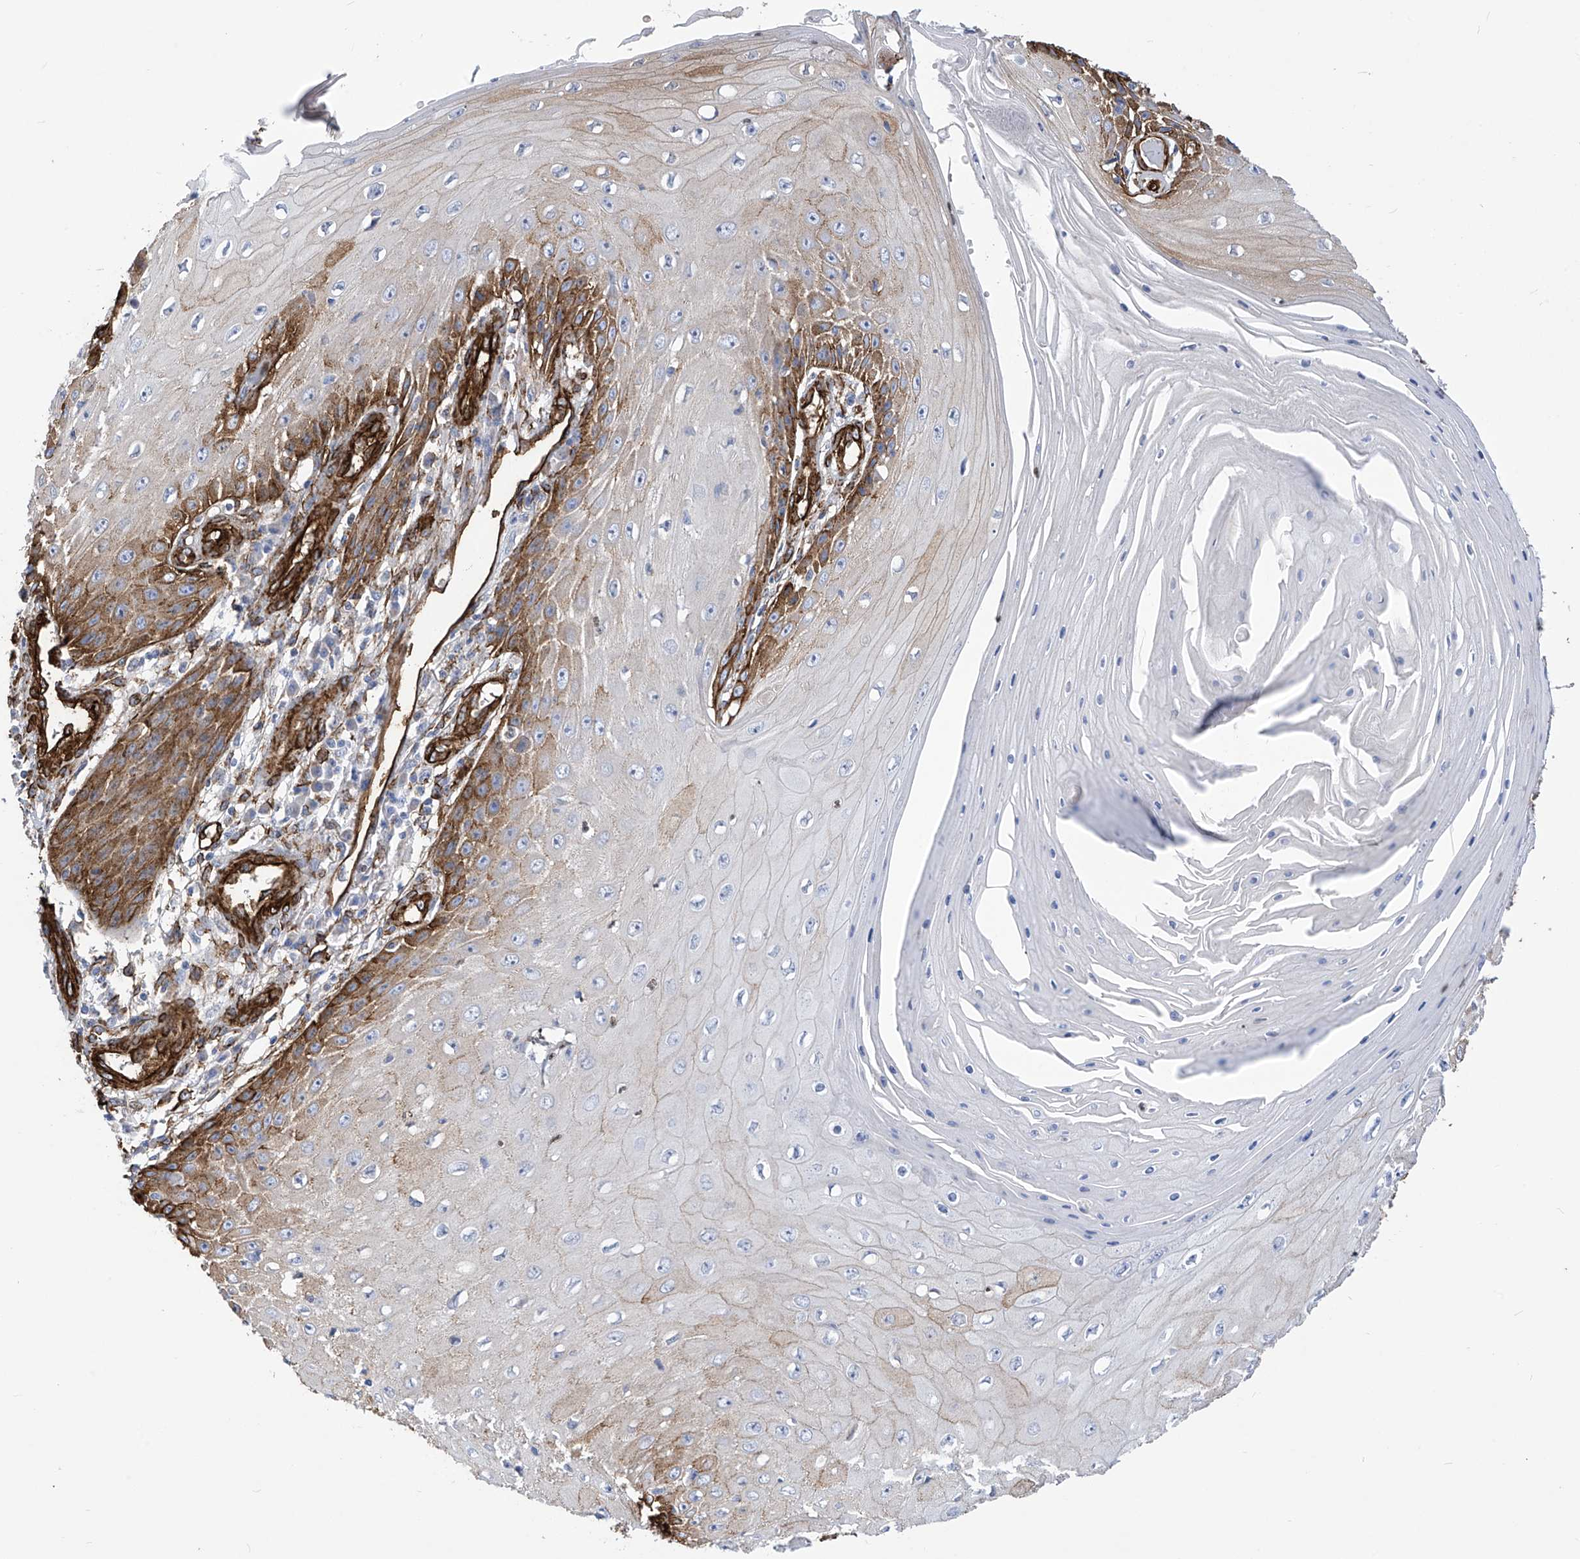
{"staining": {"intensity": "moderate", "quantity": "25%-75%", "location": "cytoplasmic/membranous"}, "tissue": "skin cancer", "cell_type": "Tumor cells", "image_type": "cancer", "snomed": [{"axis": "morphology", "description": "Squamous cell carcinoma, NOS"}, {"axis": "topography", "description": "Skin"}], "caption": "The photomicrograph shows immunohistochemical staining of squamous cell carcinoma (skin). There is moderate cytoplasmic/membranous expression is seen in about 25%-75% of tumor cells. The staining was performed using DAB to visualize the protein expression in brown, while the nuclei were stained in blue with hematoxylin (Magnification: 20x).", "gene": "UBTD1", "patient": {"sex": "female", "age": 73}}